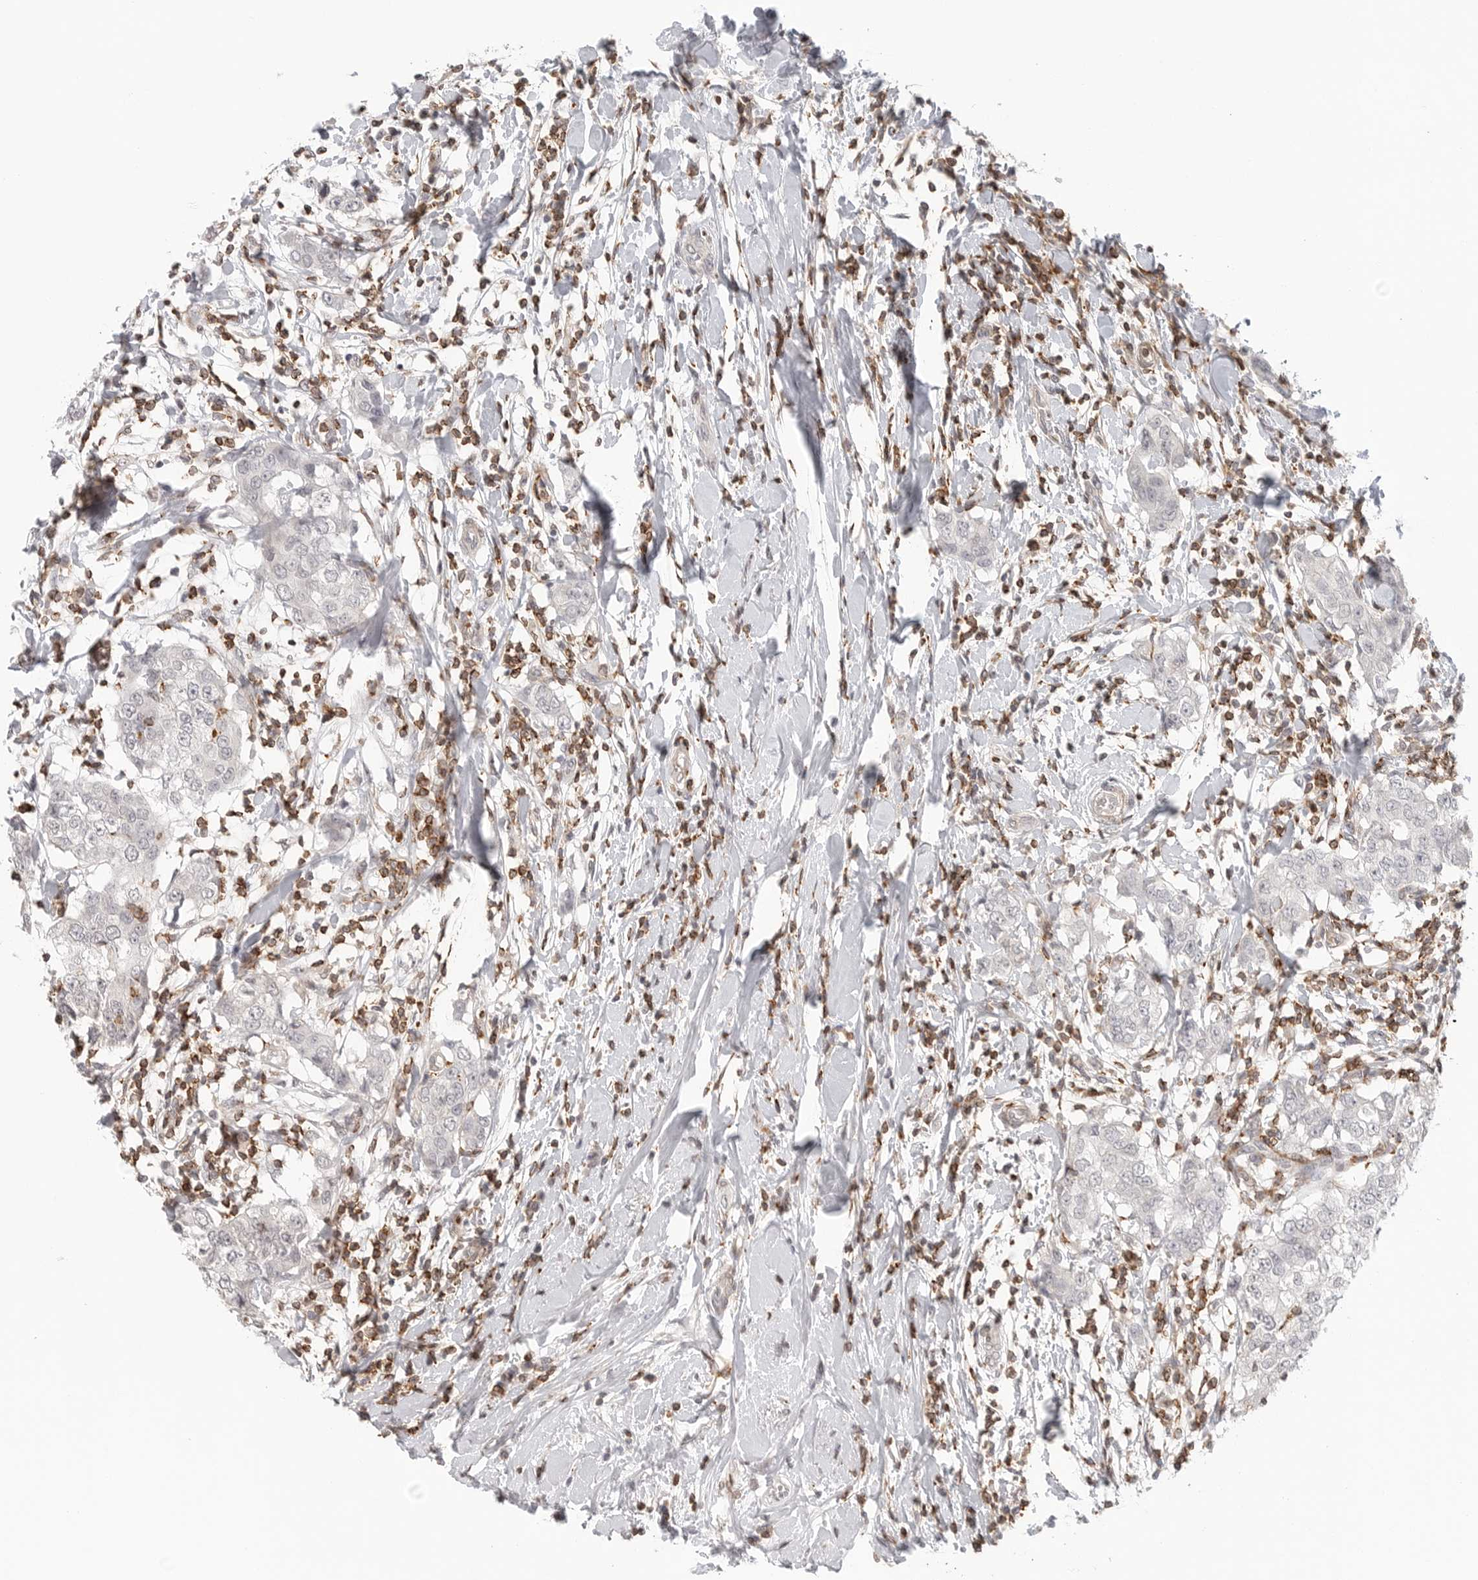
{"staining": {"intensity": "negative", "quantity": "none", "location": "none"}, "tissue": "breast cancer", "cell_type": "Tumor cells", "image_type": "cancer", "snomed": [{"axis": "morphology", "description": "Duct carcinoma"}, {"axis": "topography", "description": "Breast"}], "caption": "The IHC micrograph has no significant expression in tumor cells of breast cancer tissue.", "gene": "SH3KBP1", "patient": {"sex": "female", "age": 27}}